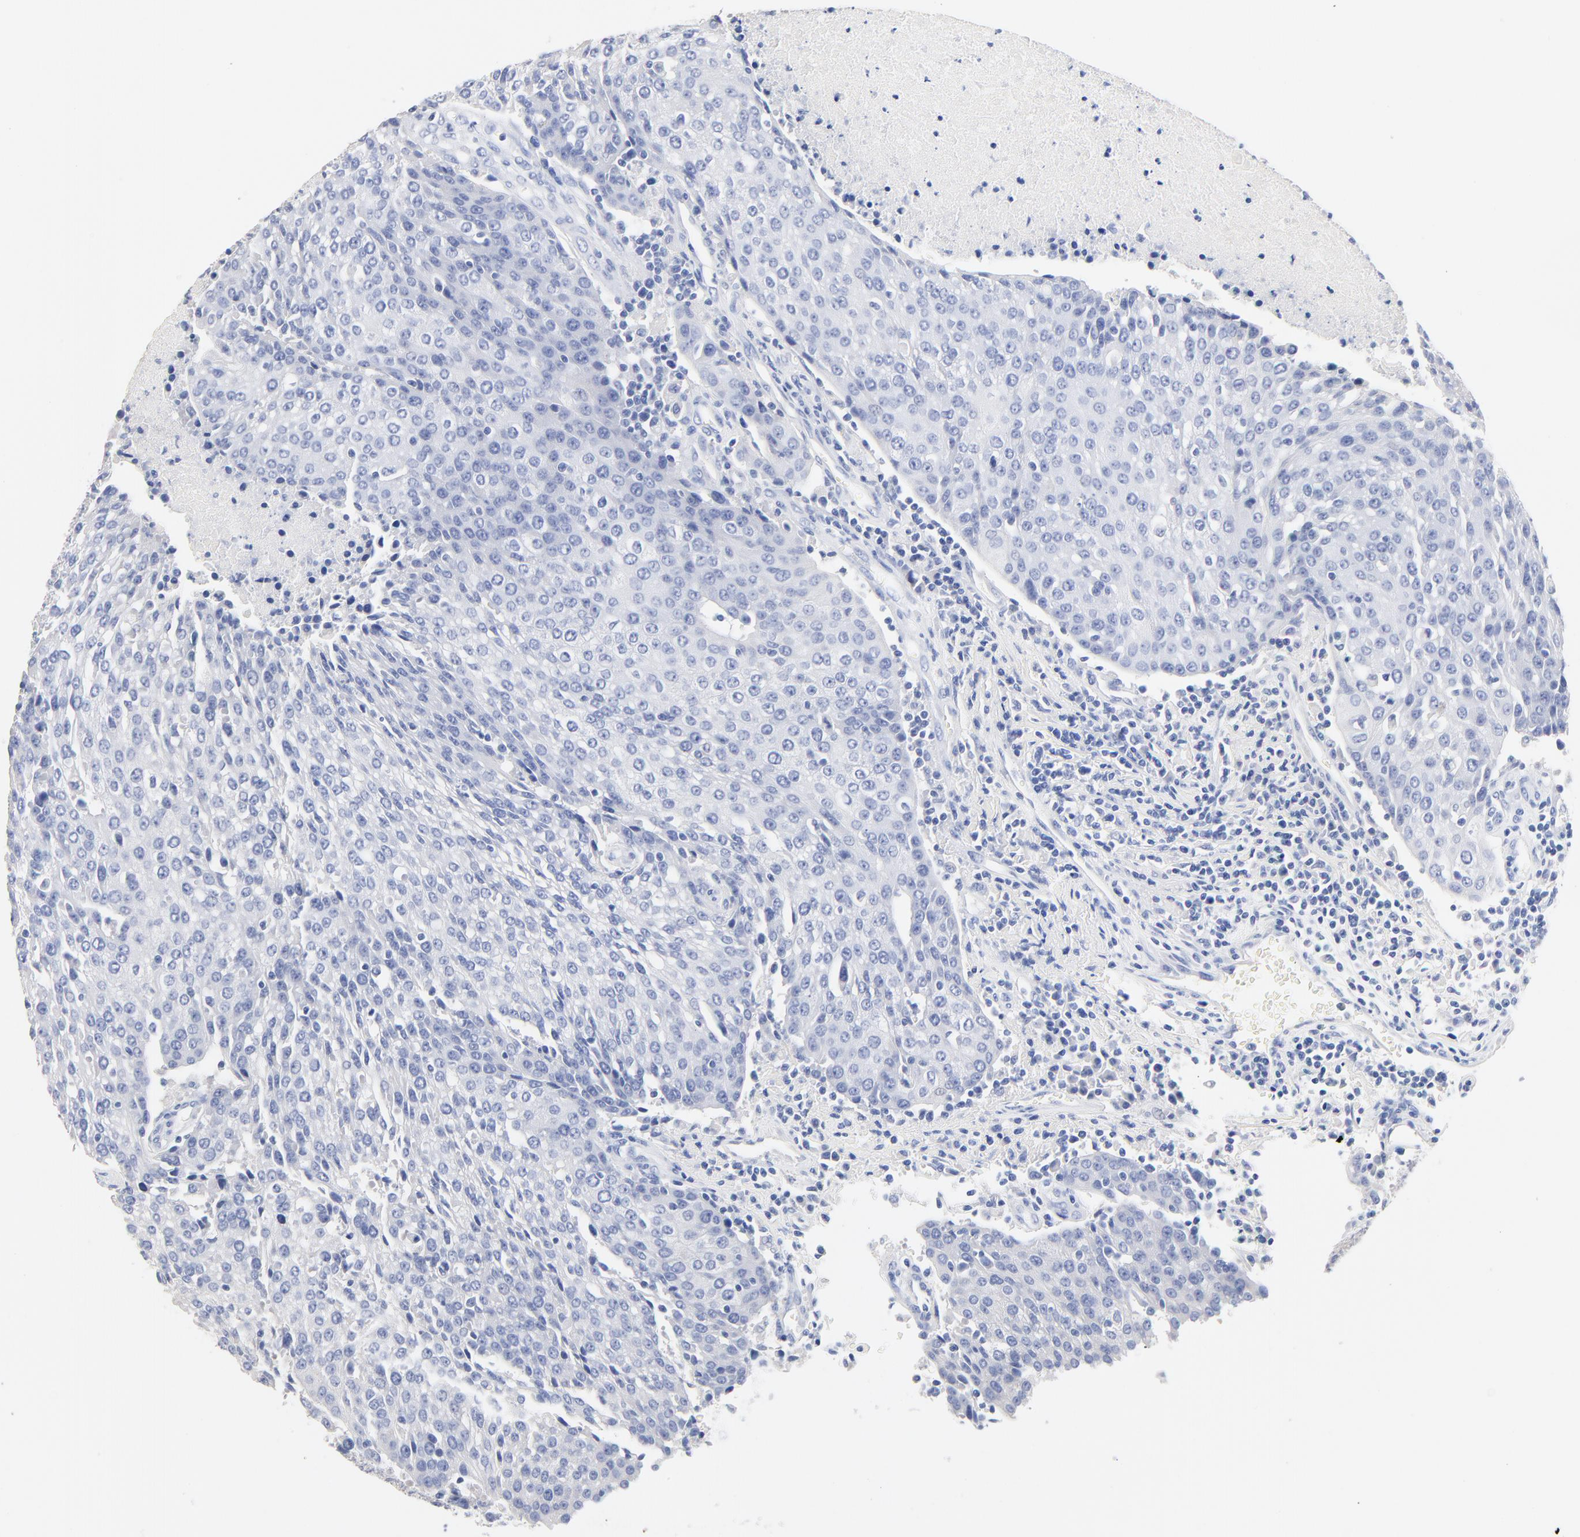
{"staining": {"intensity": "negative", "quantity": "none", "location": "none"}, "tissue": "urothelial cancer", "cell_type": "Tumor cells", "image_type": "cancer", "snomed": [{"axis": "morphology", "description": "Urothelial carcinoma, High grade"}, {"axis": "topography", "description": "Urinary bladder"}], "caption": "Immunohistochemistry (IHC) micrograph of human urothelial cancer stained for a protein (brown), which displays no staining in tumor cells. The staining is performed using DAB brown chromogen with nuclei counter-stained in using hematoxylin.", "gene": "CPS1", "patient": {"sex": "female", "age": 85}}